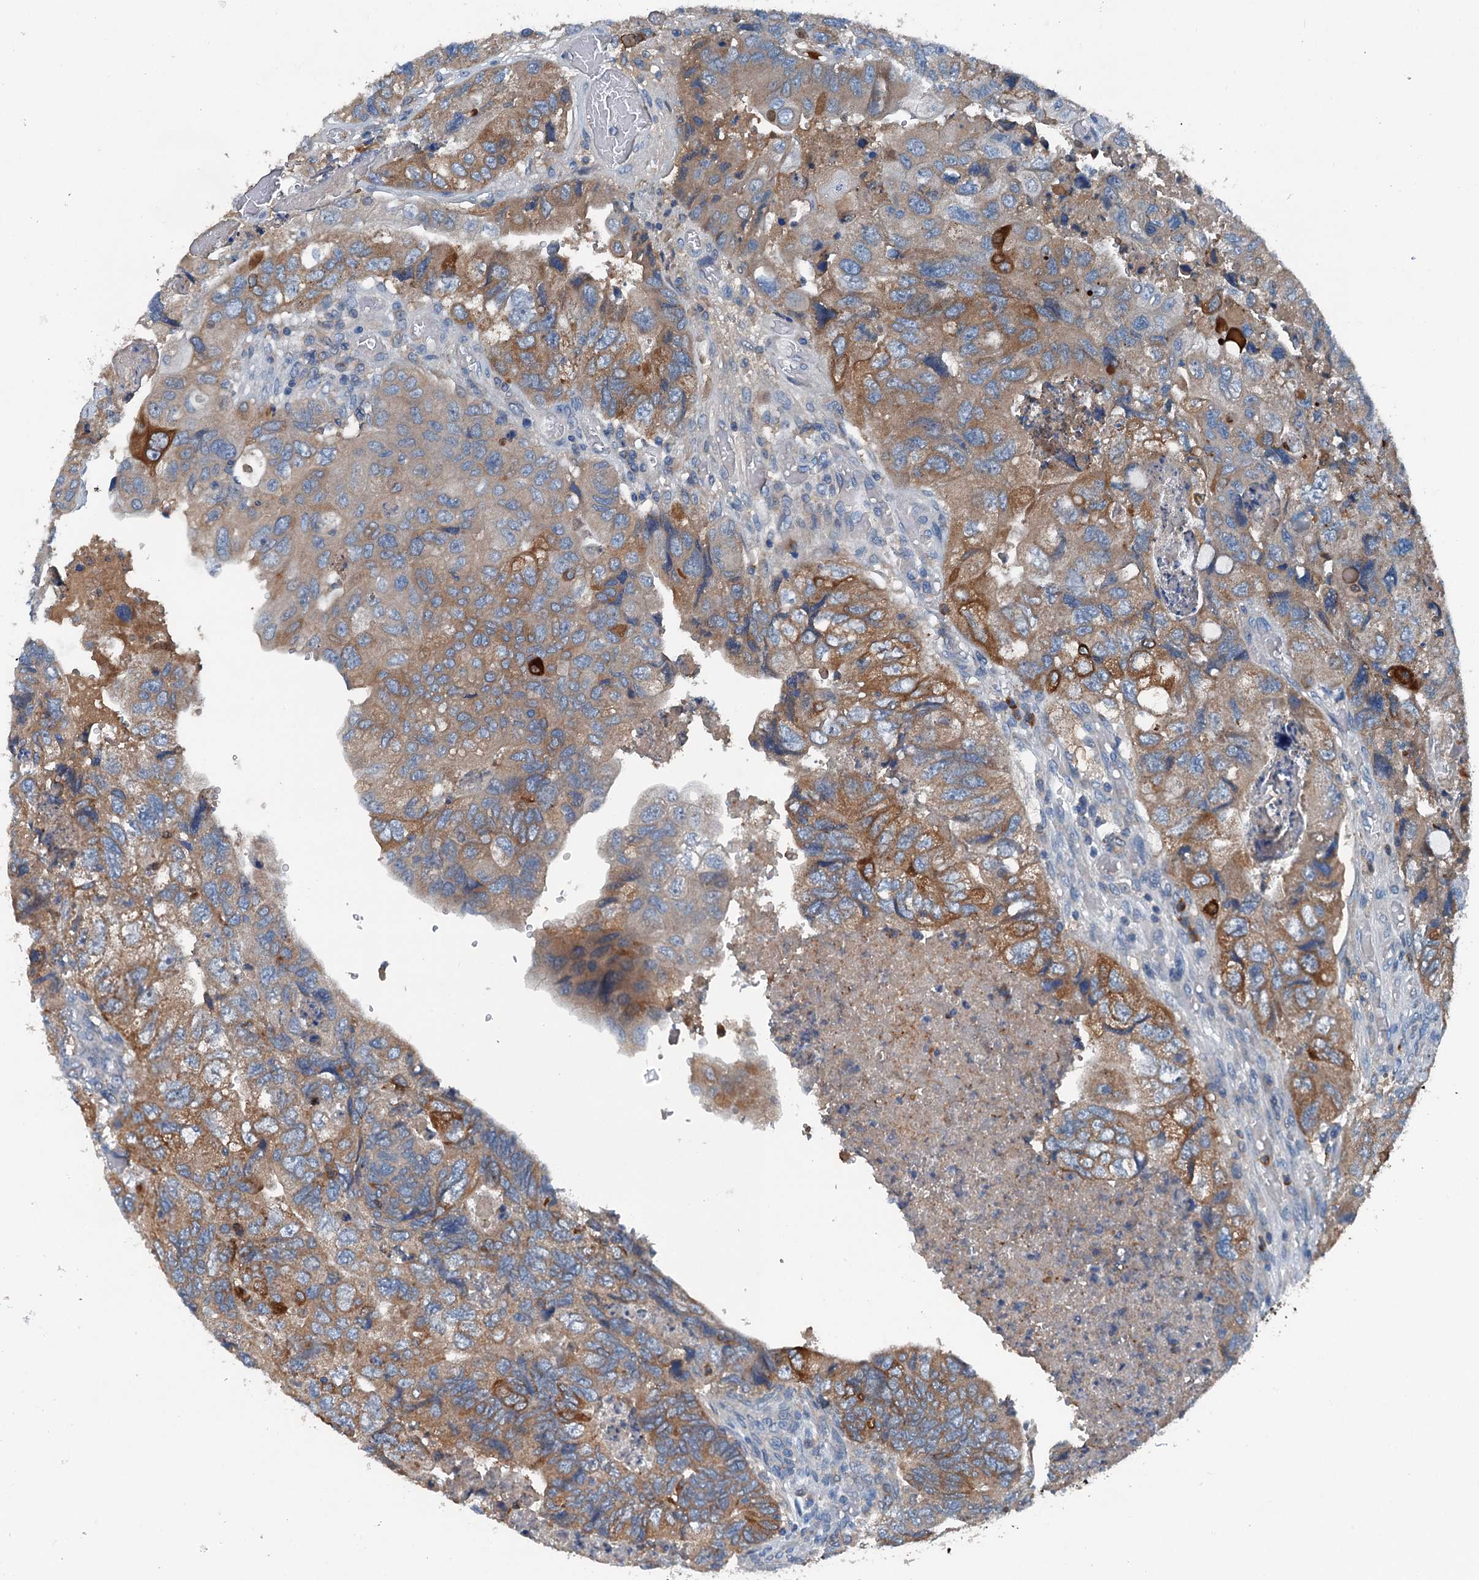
{"staining": {"intensity": "moderate", "quantity": "25%-75%", "location": "cytoplasmic/membranous"}, "tissue": "colorectal cancer", "cell_type": "Tumor cells", "image_type": "cancer", "snomed": [{"axis": "morphology", "description": "Adenocarcinoma, NOS"}, {"axis": "topography", "description": "Rectum"}], "caption": "Protein staining by immunohistochemistry shows moderate cytoplasmic/membranous staining in approximately 25%-75% of tumor cells in adenocarcinoma (colorectal). Ihc stains the protein in brown and the nuclei are stained blue.", "gene": "PDSS1", "patient": {"sex": "male", "age": 63}}